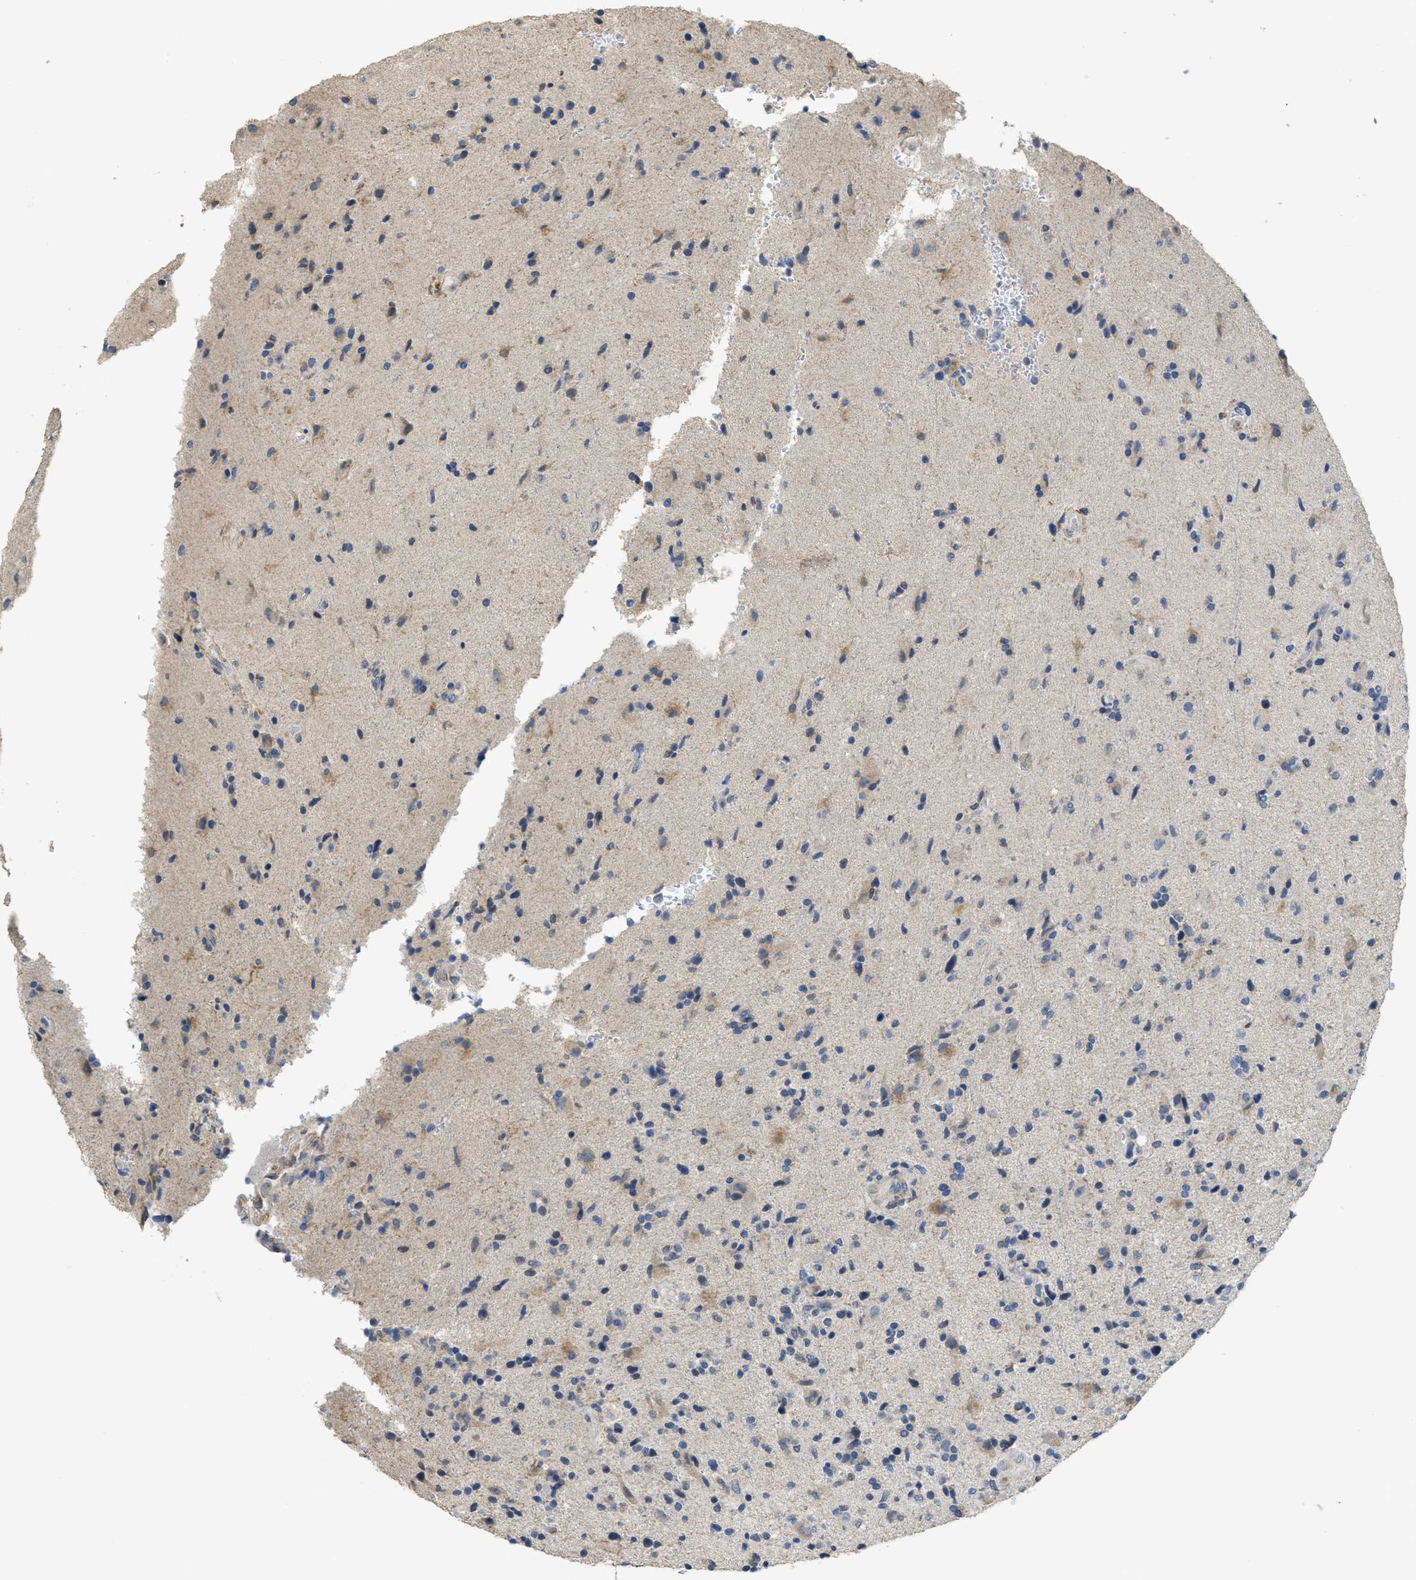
{"staining": {"intensity": "weak", "quantity": "<25%", "location": "cytoplasmic/membranous"}, "tissue": "glioma", "cell_type": "Tumor cells", "image_type": "cancer", "snomed": [{"axis": "morphology", "description": "Glioma, malignant, High grade"}, {"axis": "topography", "description": "Brain"}], "caption": "Immunohistochemistry (IHC) photomicrograph of neoplastic tissue: human malignant glioma (high-grade) stained with DAB exhibits no significant protein staining in tumor cells.", "gene": "SFXN2", "patient": {"sex": "male", "age": 72}}